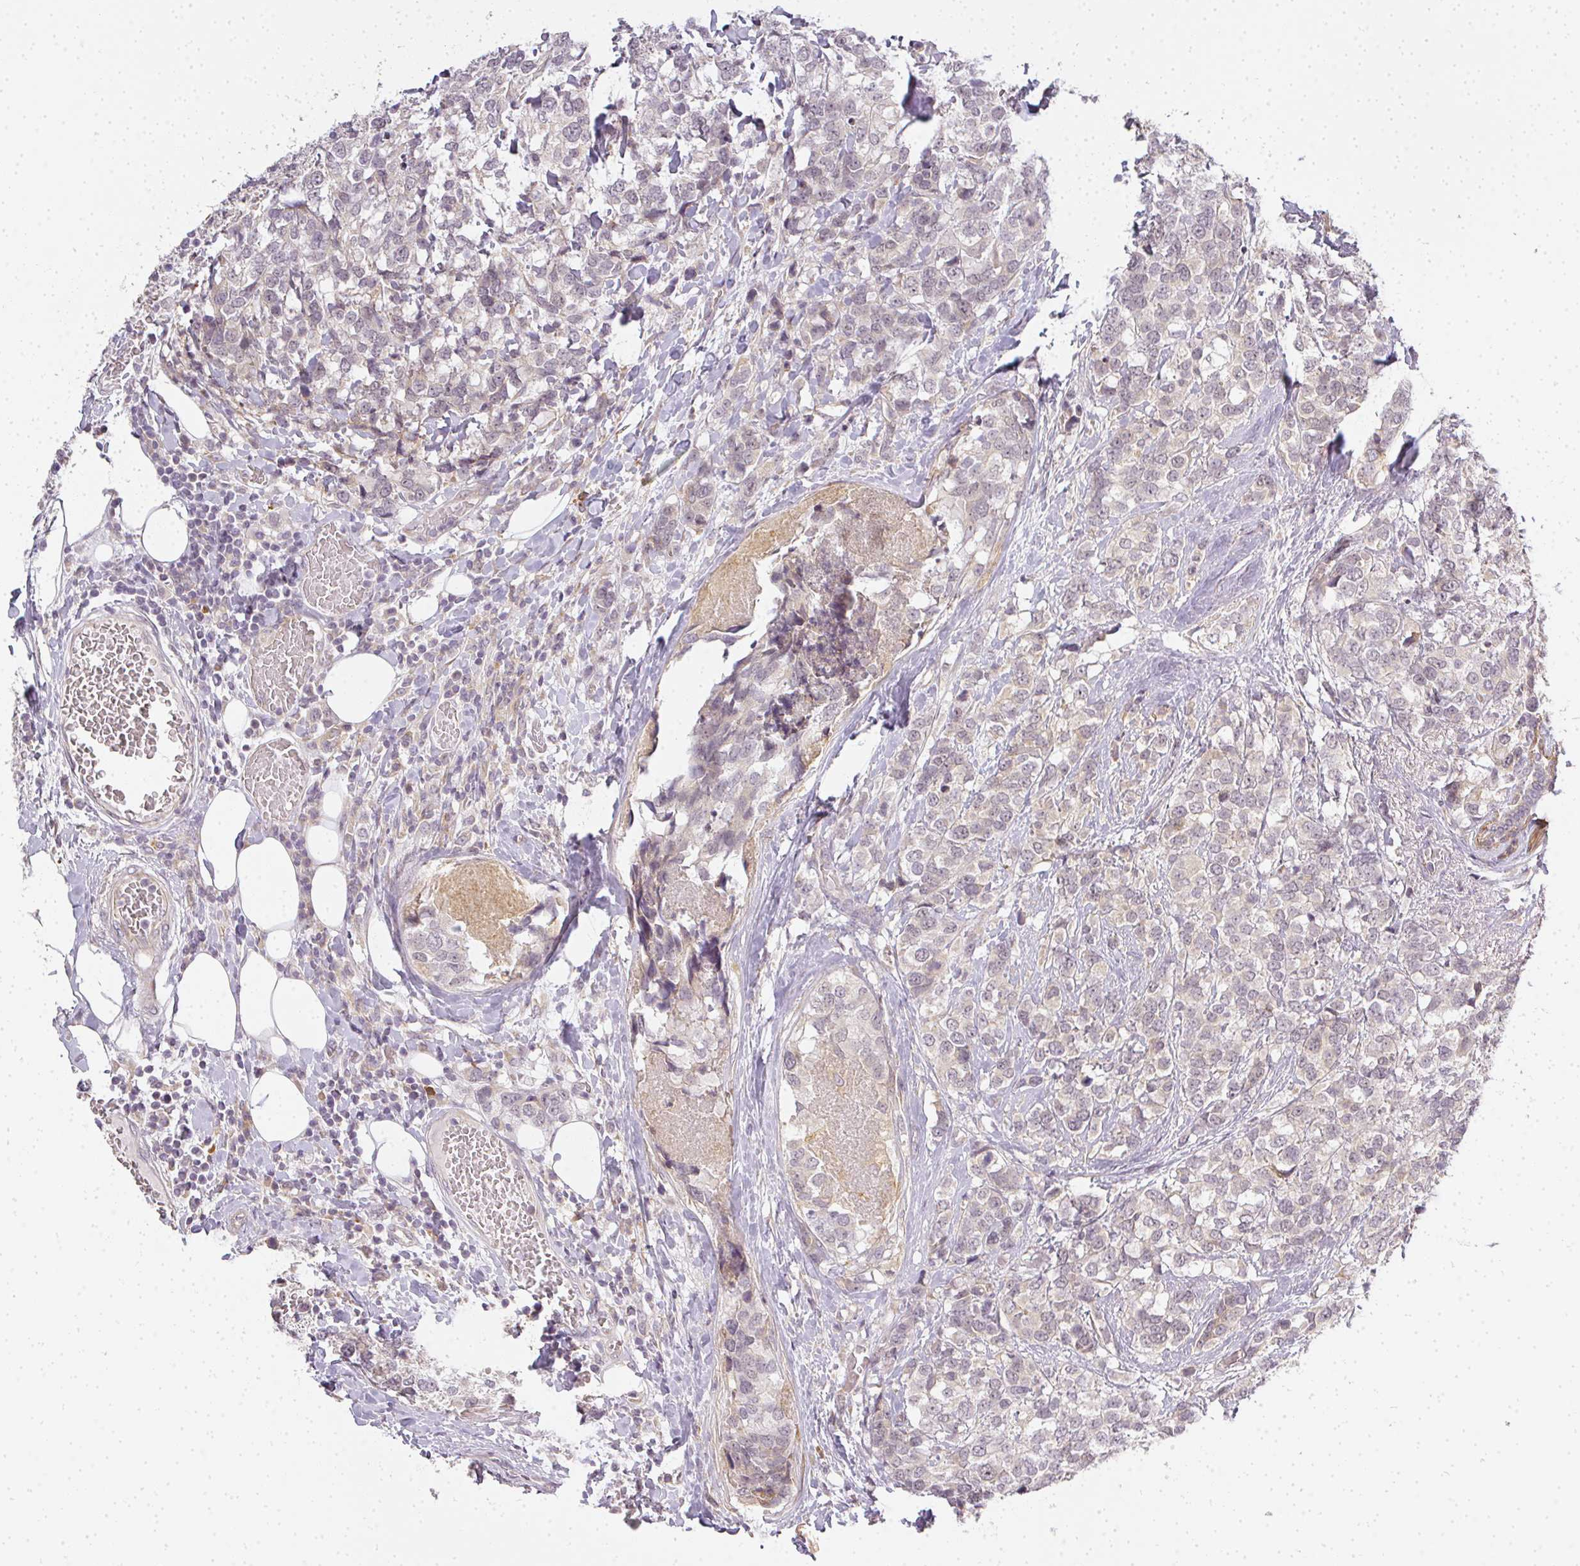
{"staining": {"intensity": "negative", "quantity": "none", "location": "none"}, "tissue": "breast cancer", "cell_type": "Tumor cells", "image_type": "cancer", "snomed": [{"axis": "morphology", "description": "Lobular carcinoma"}, {"axis": "topography", "description": "Breast"}], "caption": "Immunohistochemistry (IHC) image of lobular carcinoma (breast) stained for a protein (brown), which displays no expression in tumor cells. The staining was performed using DAB to visualize the protein expression in brown, while the nuclei were stained in blue with hematoxylin (Magnification: 20x).", "gene": "MED19", "patient": {"sex": "female", "age": 59}}